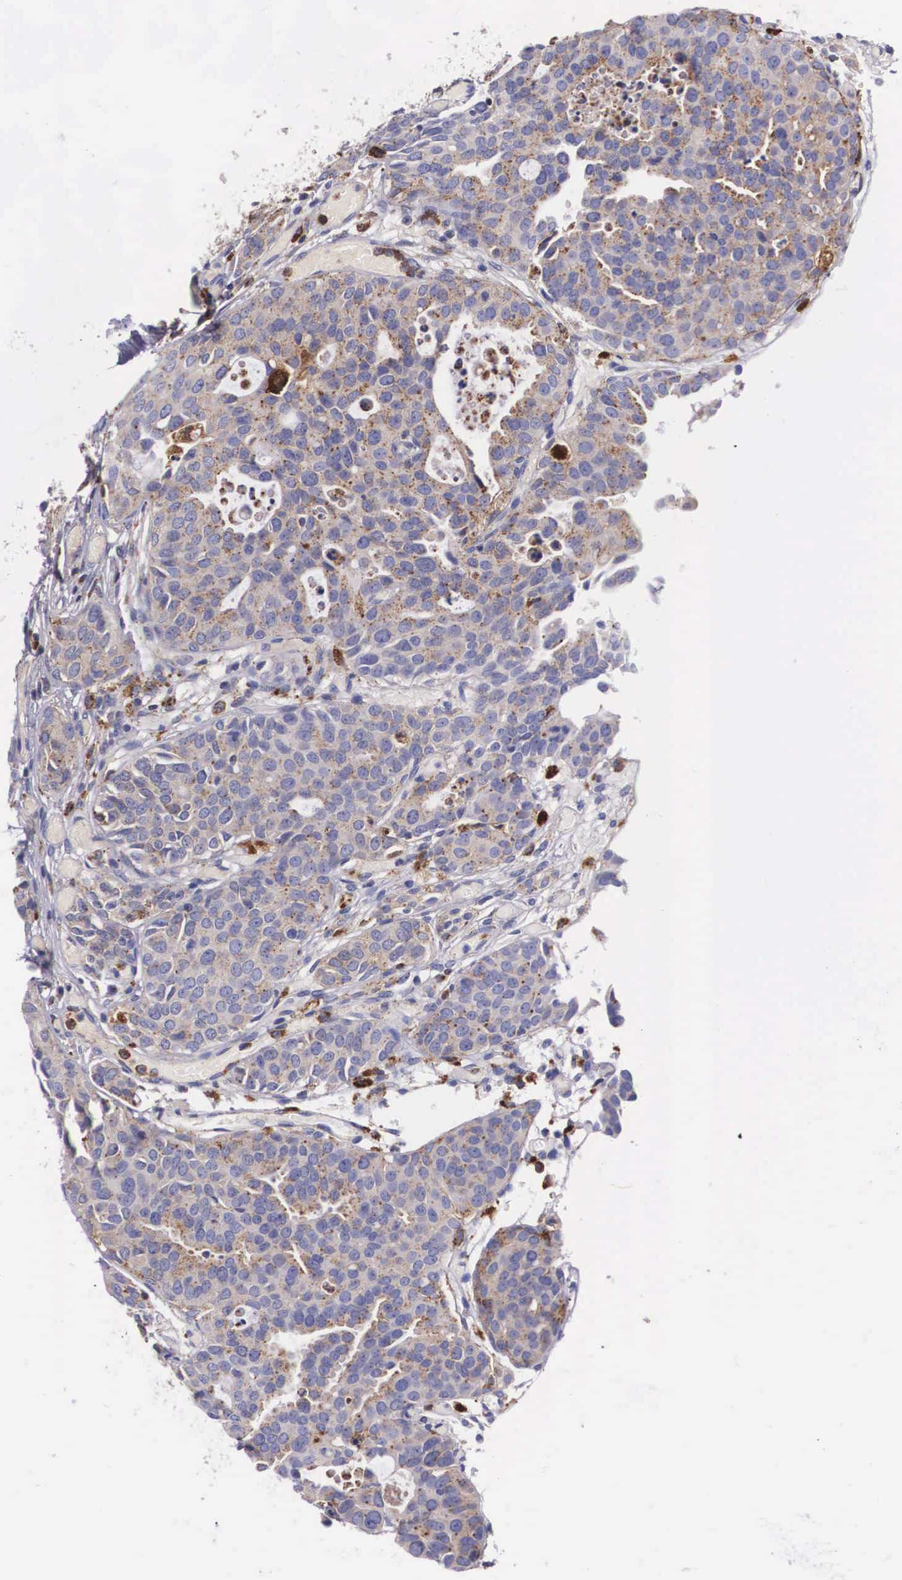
{"staining": {"intensity": "weak", "quantity": ">75%", "location": "cytoplasmic/membranous"}, "tissue": "urothelial cancer", "cell_type": "Tumor cells", "image_type": "cancer", "snomed": [{"axis": "morphology", "description": "Urothelial carcinoma, High grade"}, {"axis": "topography", "description": "Urinary bladder"}], "caption": "High-grade urothelial carcinoma tissue reveals weak cytoplasmic/membranous positivity in about >75% of tumor cells, visualized by immunohistochemistry.", "gene": "NAGA", "patient": {"sex": "male", "age": 78}}